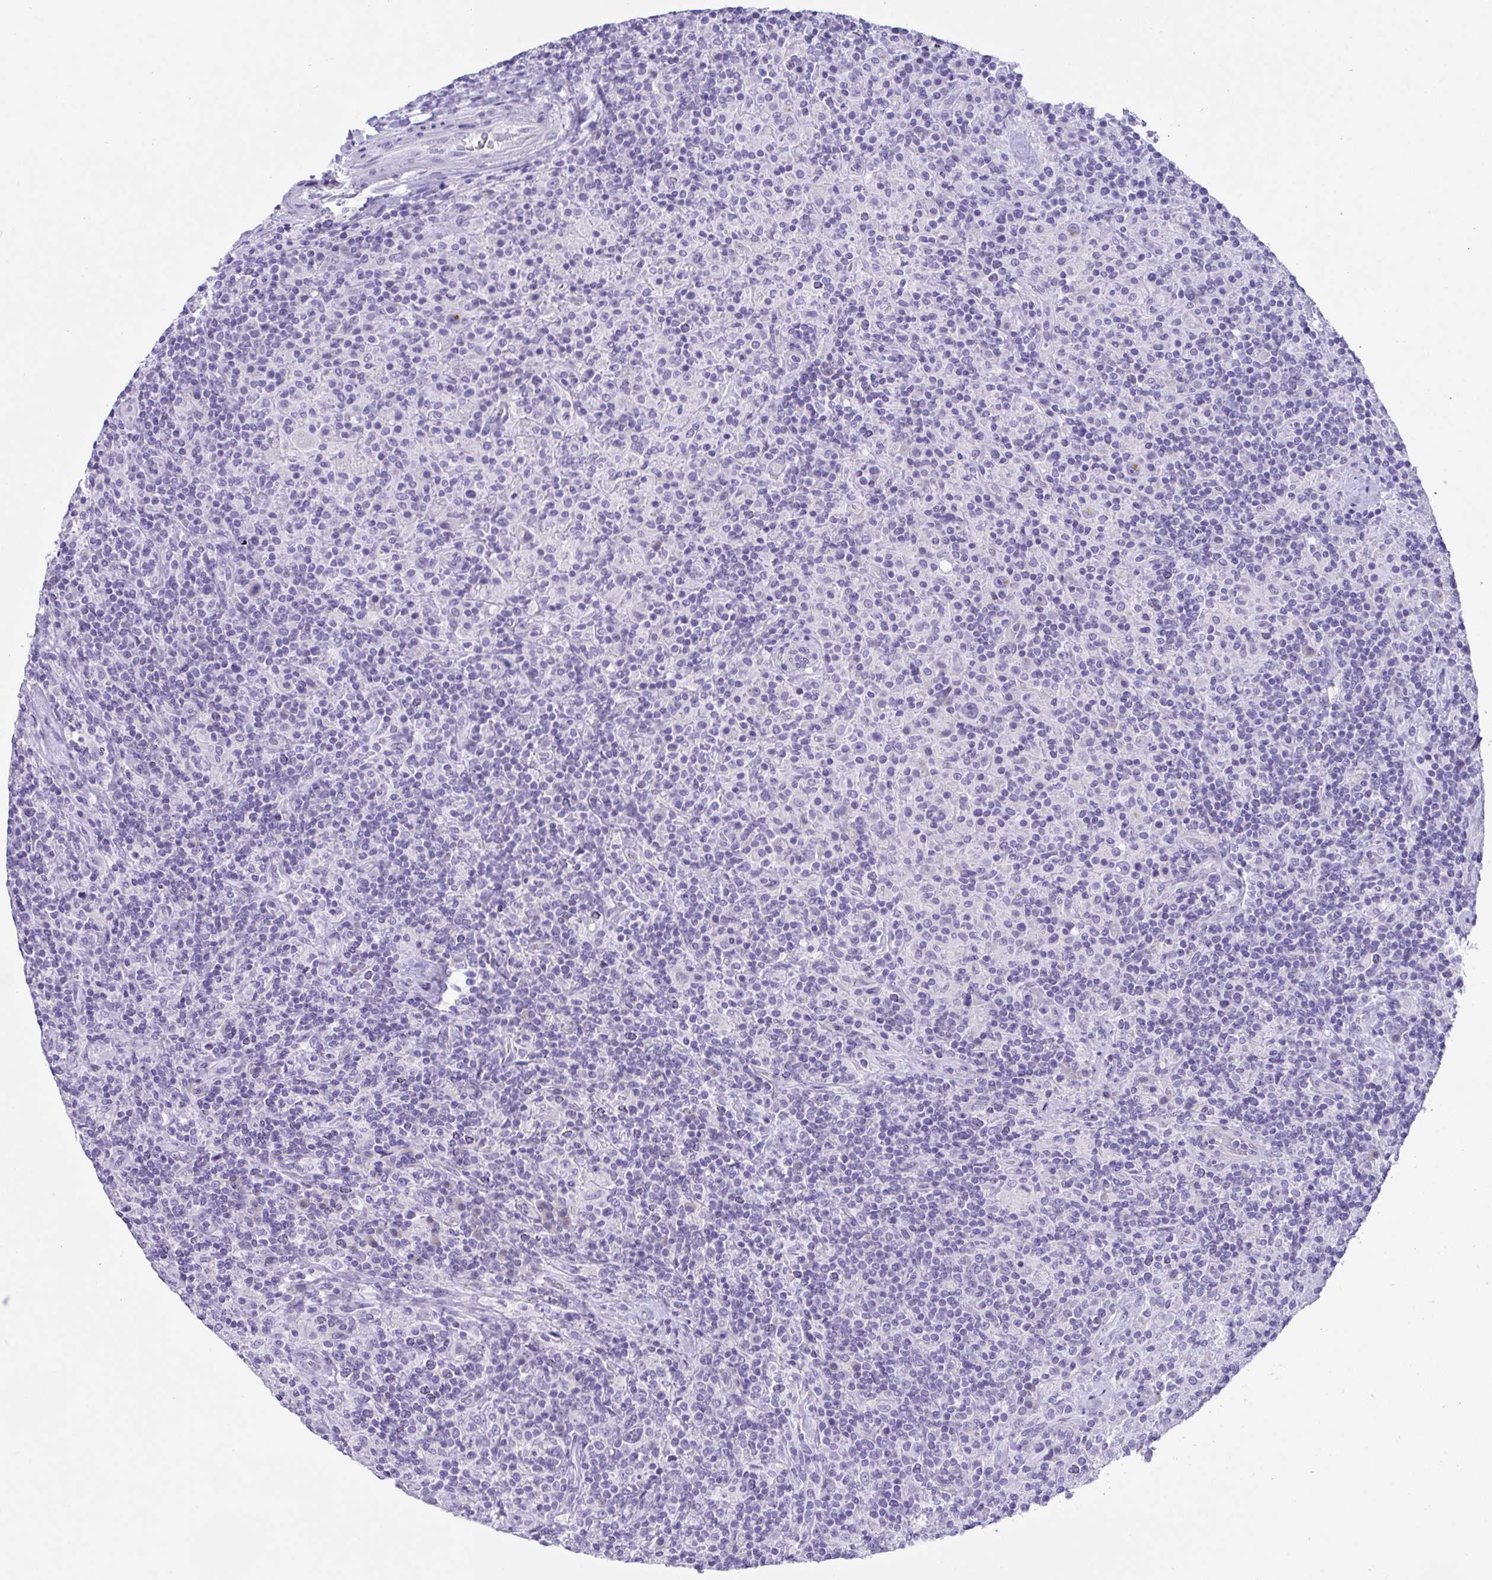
{"staining": {"intensity": "negative", "quantity": "none", "location": "none"}, "tissue": "lymphoma", "cell_type": "Tumor cells", "image_type": "cancer", "snomed": [{"axis": "morphology", "description": "Hodgkin's disease, NOS"}, {"axis": "topography", "description": "Lymph node"}], "caption": "Immunohistochemical staining of human Hodgkin's disease displays no significant expression in tumor cells.", "gene": "TMEM106B", "patient": {"sex": "male", "age": 70}}